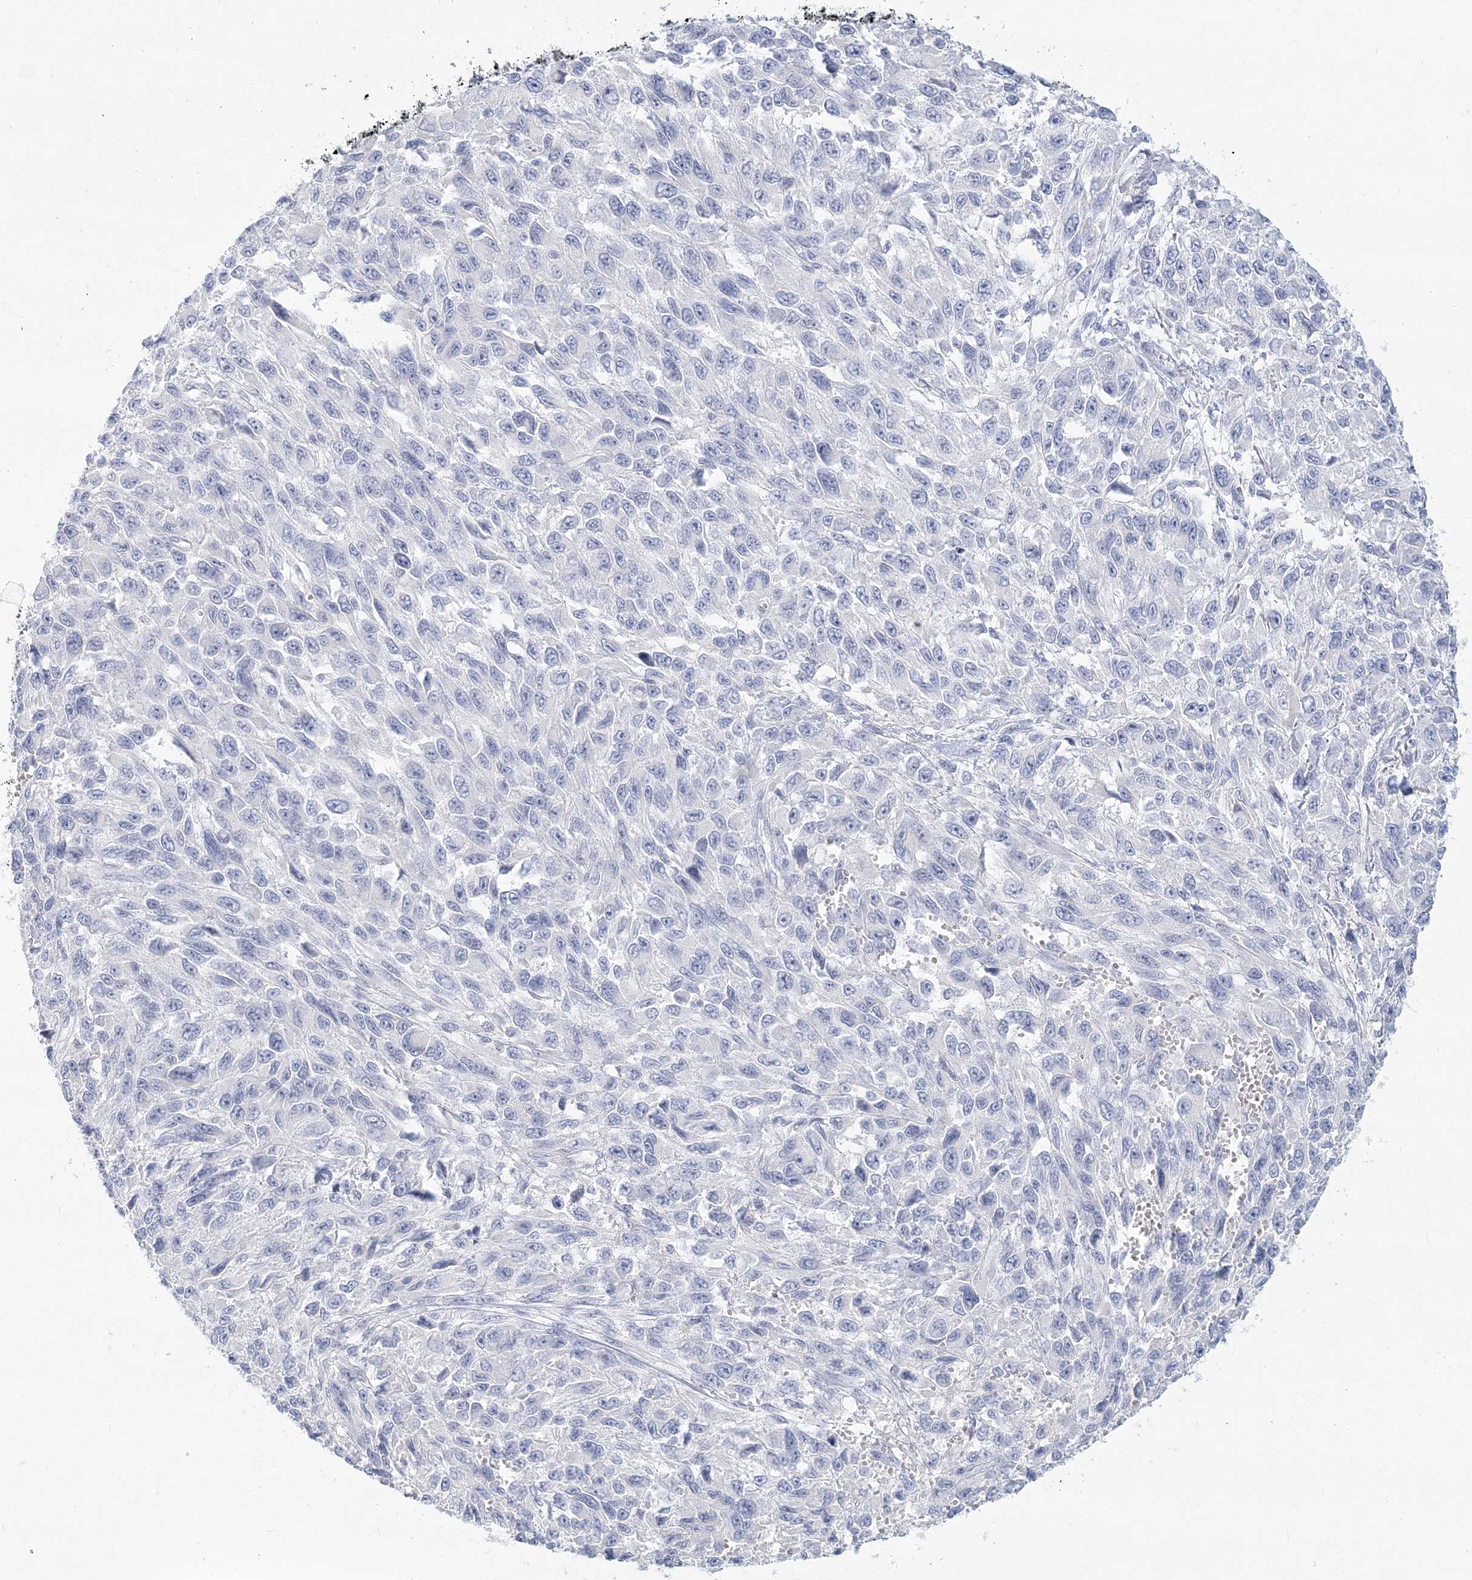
{"staining": {"intensity": "negative", "quantity": "none", "location": "none"}, "tissue": "melanoma", "cell_type": "Tumor cells", "image_type": "cancer", "snomed": [{"axis": "morphology", "description": "Malignant melanoma, NOS"}, {"axis": "topography", "description": "Skin"}], "caption": "Immunohistochemical staining of malignant melanoma demonstrates no significant expression in tumor cells.", "gene": "CSN1S1", "patient": {"sex": "female", "age": 96}}